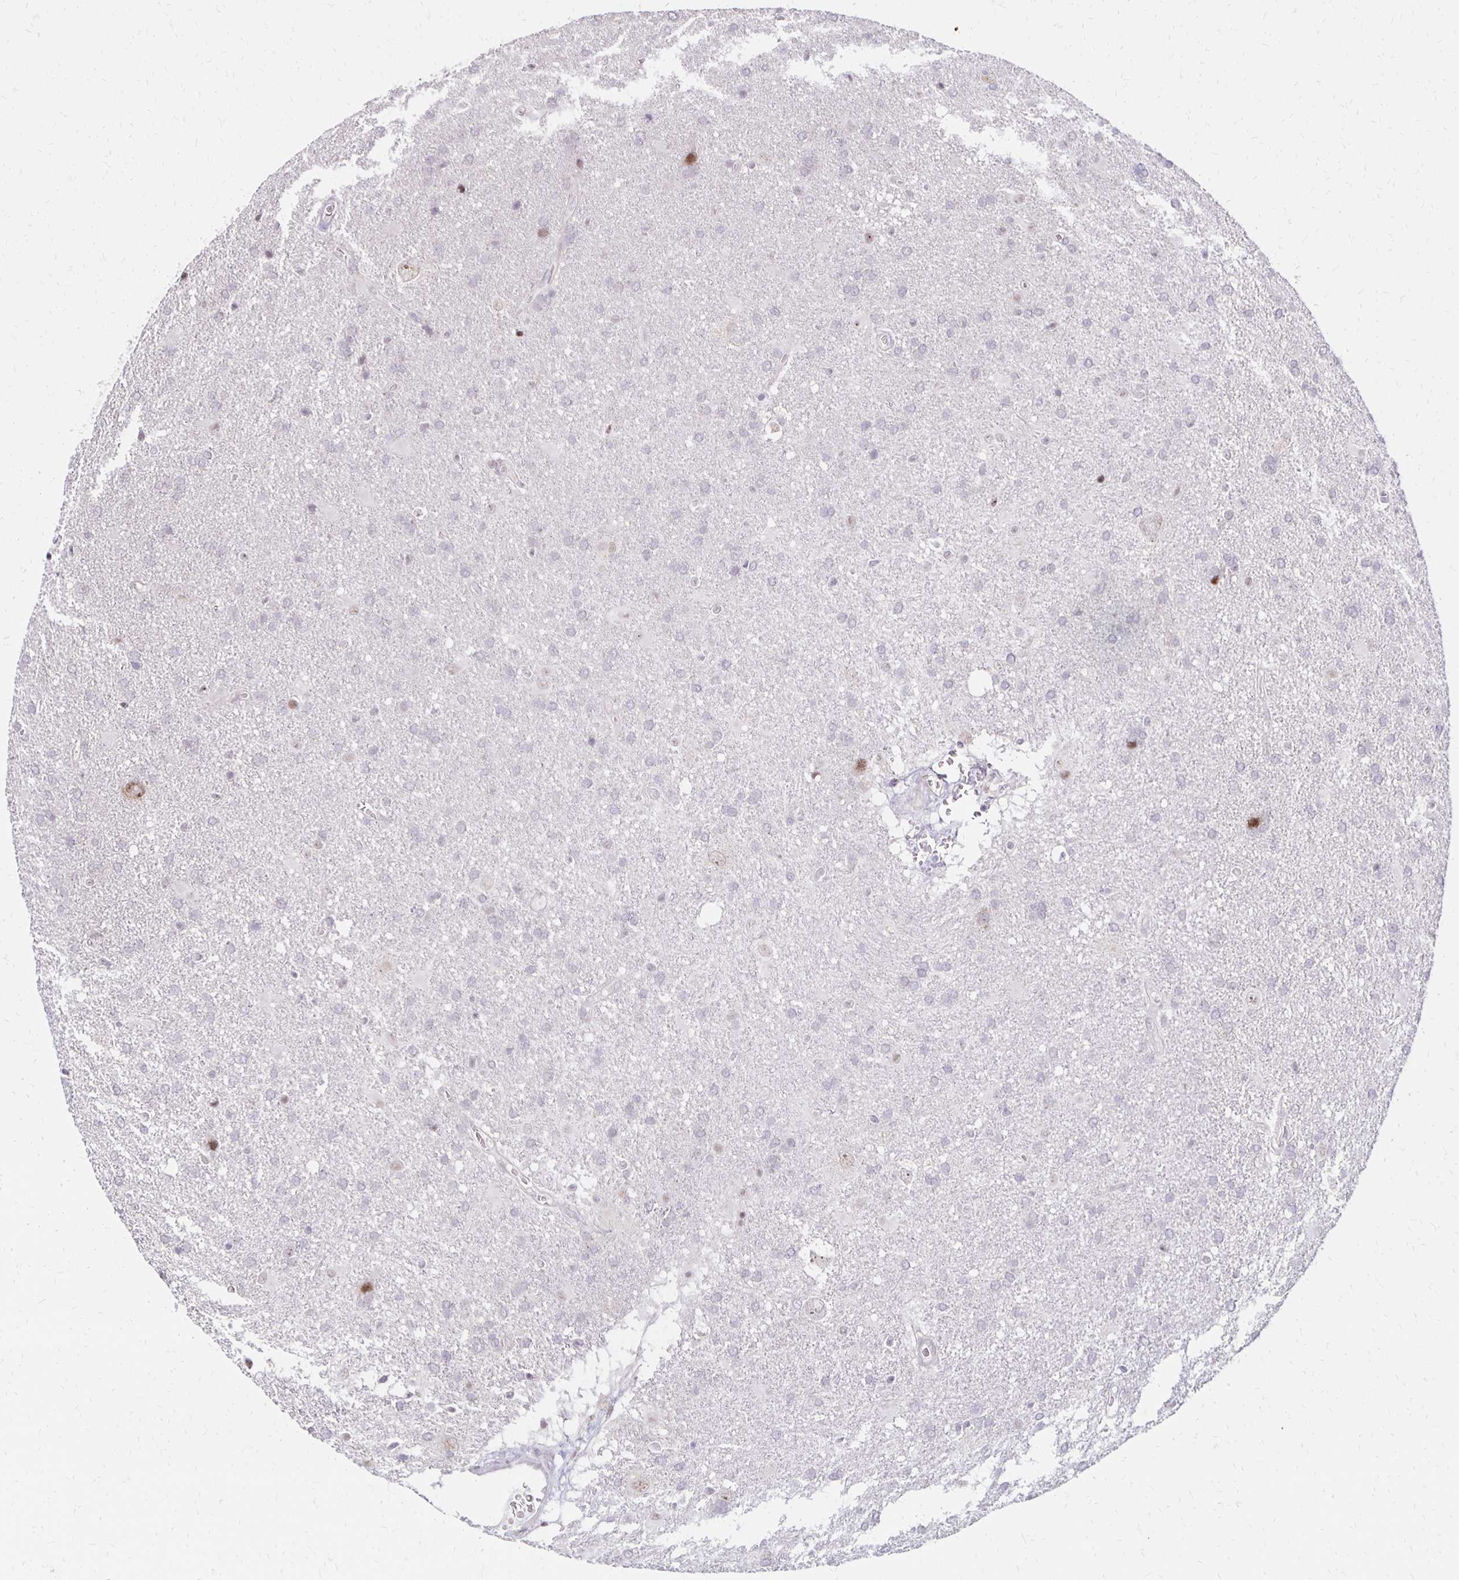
{"staining": {"intensity": "negative", "quantity": "none", "location": "none"}, "tissue": "glioma", "cell_type": "Tumor cells", "image_type": "cancer", "snomed": [{"axis": "morphology", "description": "Glioma, malignant, Low grade"}, {"axis": "topography", "description": "Brain"}], "caption": "High magnification brightfield microscopy of glioma stained with DAB (3,3'-diaminobenzidine) (brown) and counterstained with hematoxylin (blue): tumor cells show no significant positivity.", "gene": "DAGLA", "patient": {"sex": "male", "age": 66}}